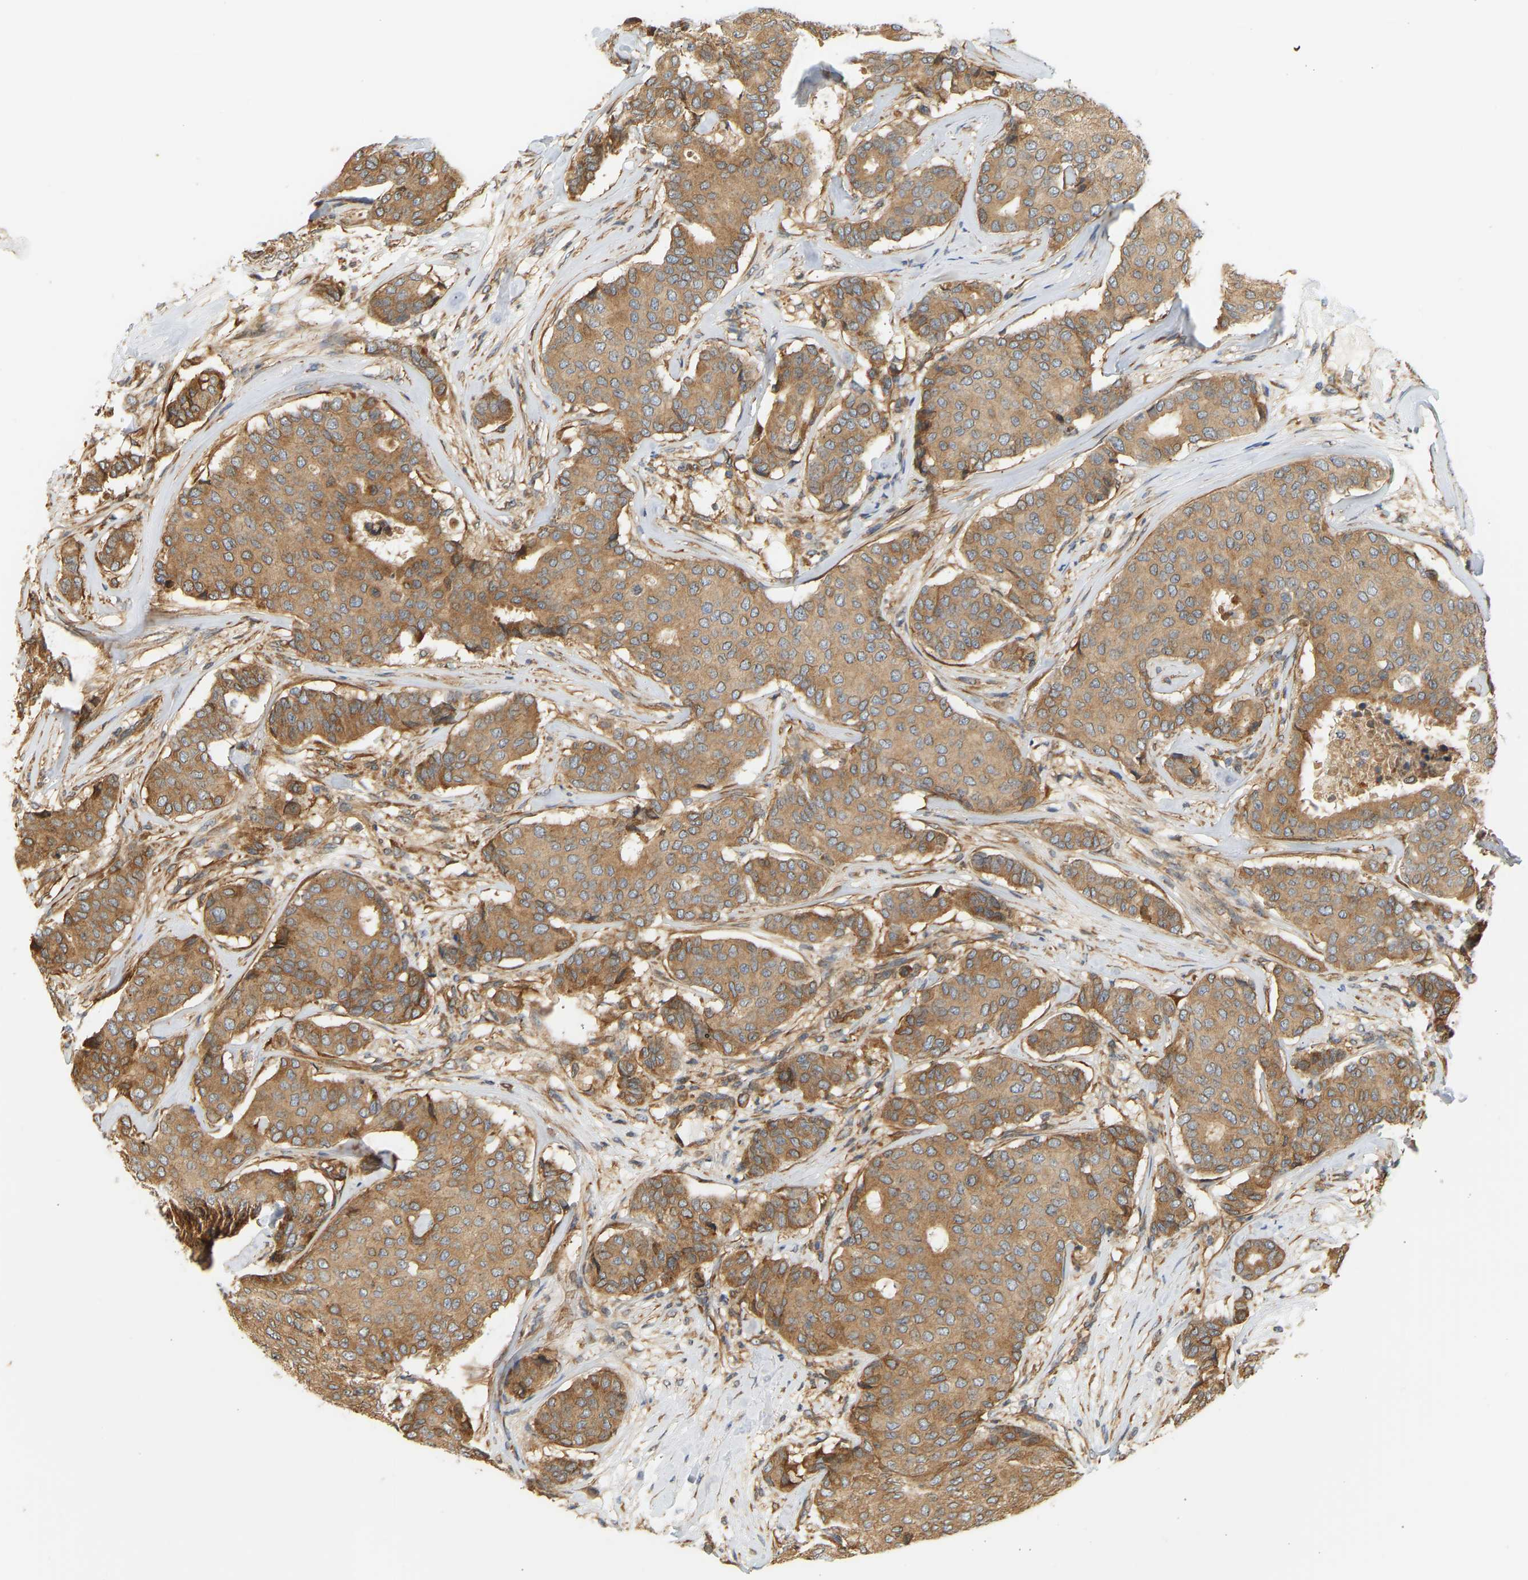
{"staining": {"intensity": "moderate", "quantity": ">75%", "location": "cytoplasmic/membranous"}, "tissue": "breast cancer", "cell_type": "Tumor cells", "image_type": "cancer", "snomed": [{"axis": "morphology", "description": "Duct carcinoma"}, {"axis": "topography", "description": "Breast"}], "caption": "This is an image of IHC staining of invasive ductal carcinoma (breast), which shows moderate staining in the cytoplasmic/membranous of tumor cells.", "gene": "CEP57", "patient": {"sex": "female", "age": 75}}